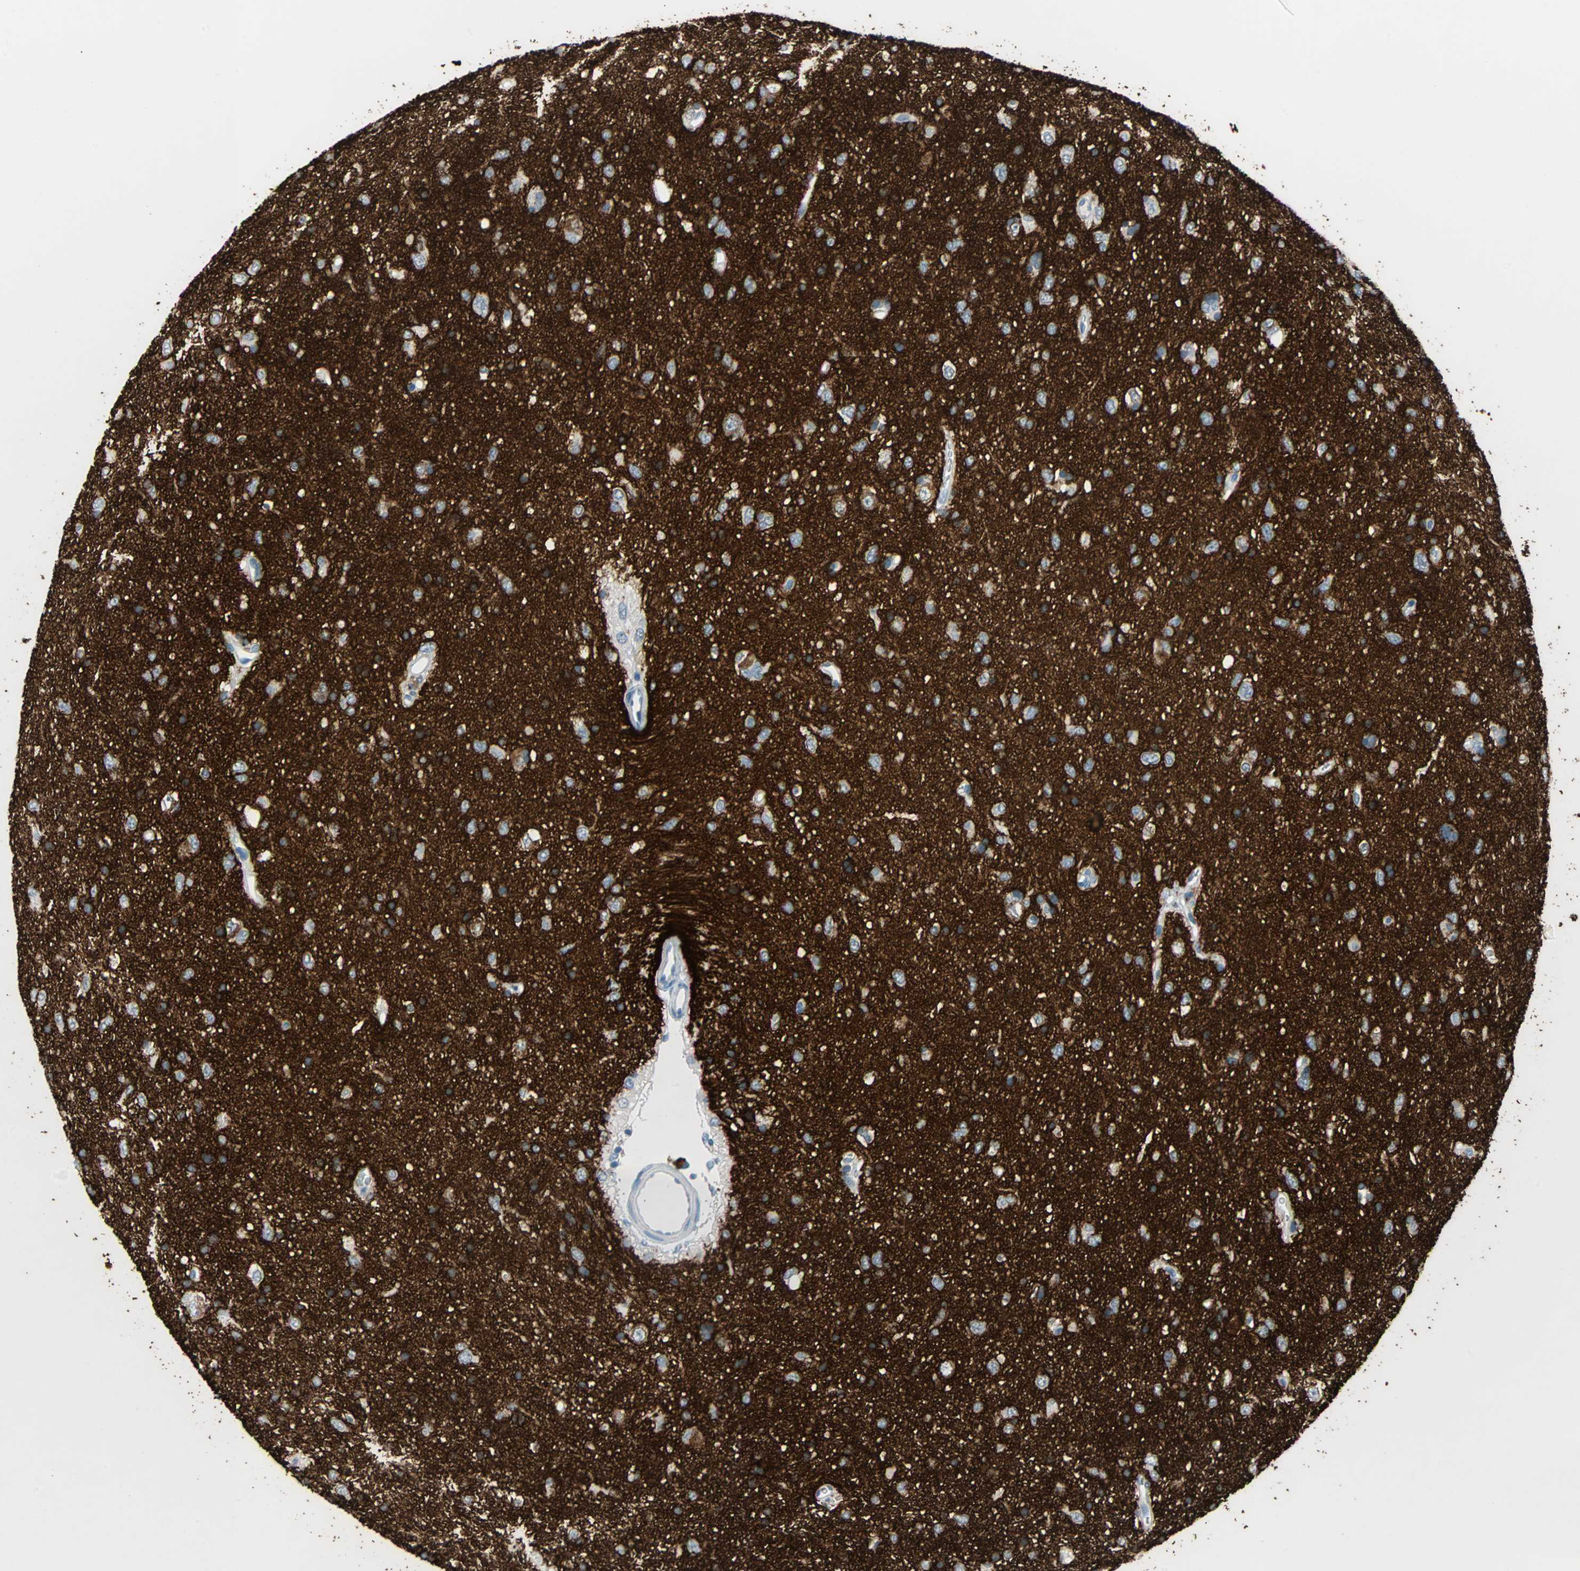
{"staining": {"intensity": "negative", "quantity": "none", "location": "none"}, "tissue": "glioma", "cell_type": "Tumor cells", "image_type": "cancer", "snomed": [{"axis": "morphology", "description": "Glioma, malignant, Low grade"}, {"axis": "topography", "description": "Brain"}], "caption": "IHC histopathology image of malignant glioma (low-grade) stained for a protein (brown), which reveals no staining in tumor cells.", "gene": "STX1A", "patient": {"sex": "male", "age": 77}}